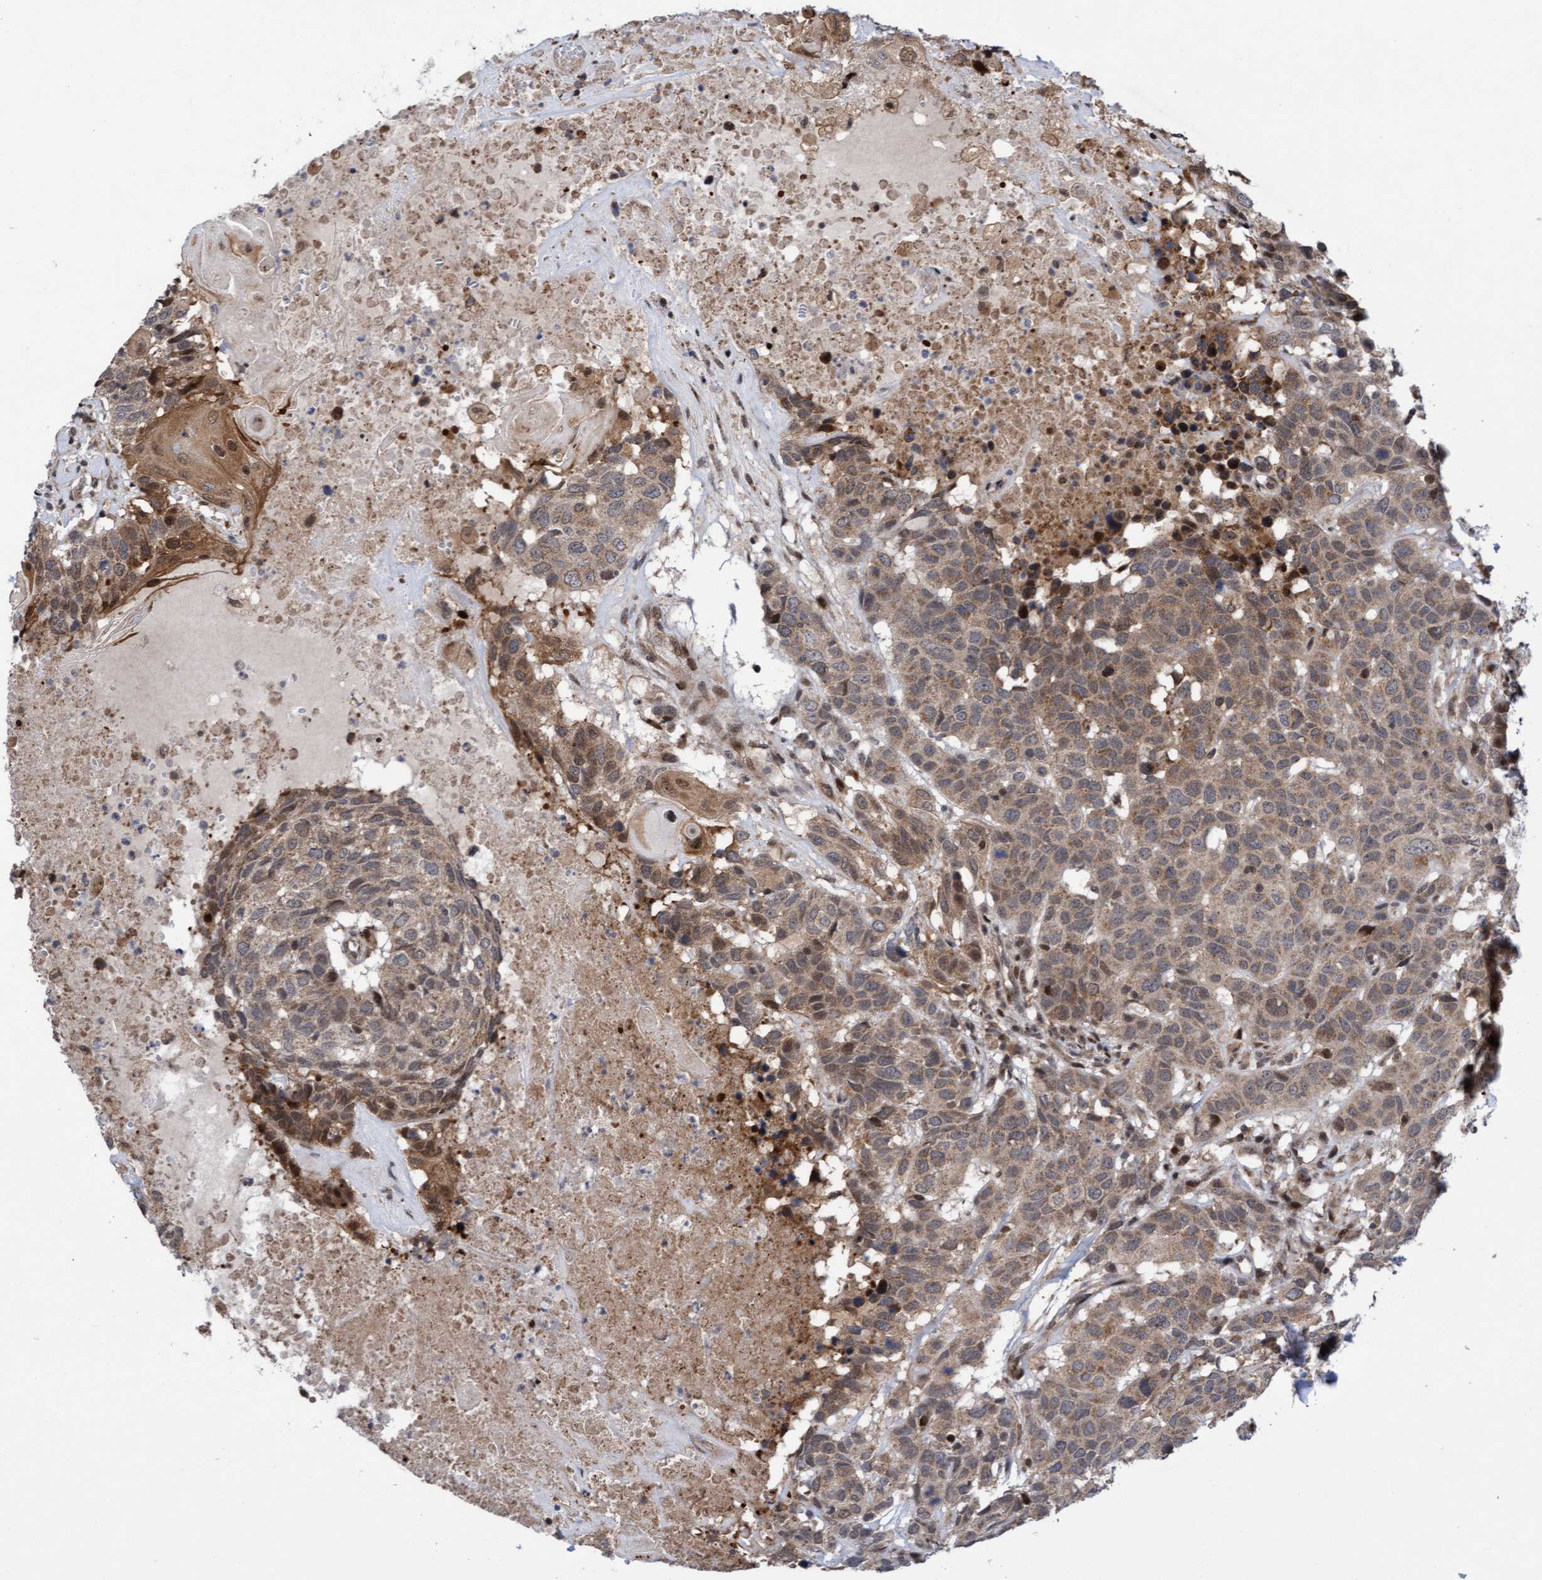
{"staining": {"intensity": "weak", "quantity": ">75%", "location": "cytoplasmic/membranous"}, "tissue": "head and neck cancer", "cell_type": "Tumor cells", "image_type": "cancer", "snomed": [{"axis": "morphology", "description": "Squamous cell carcinoma, NOS"}, {"axis": "topography", "description": "Head-Neck"}], "caption": "An IHC photomicrograph of neoplastic tissue is shown. Protein staining in brown highlights weak cytoplasmic/membranous positivity in squamous cell carcinoma (head and neck) within tumor cells.", "gene": "ITFG1", "patient": {"sex": "male", "age": 66}}